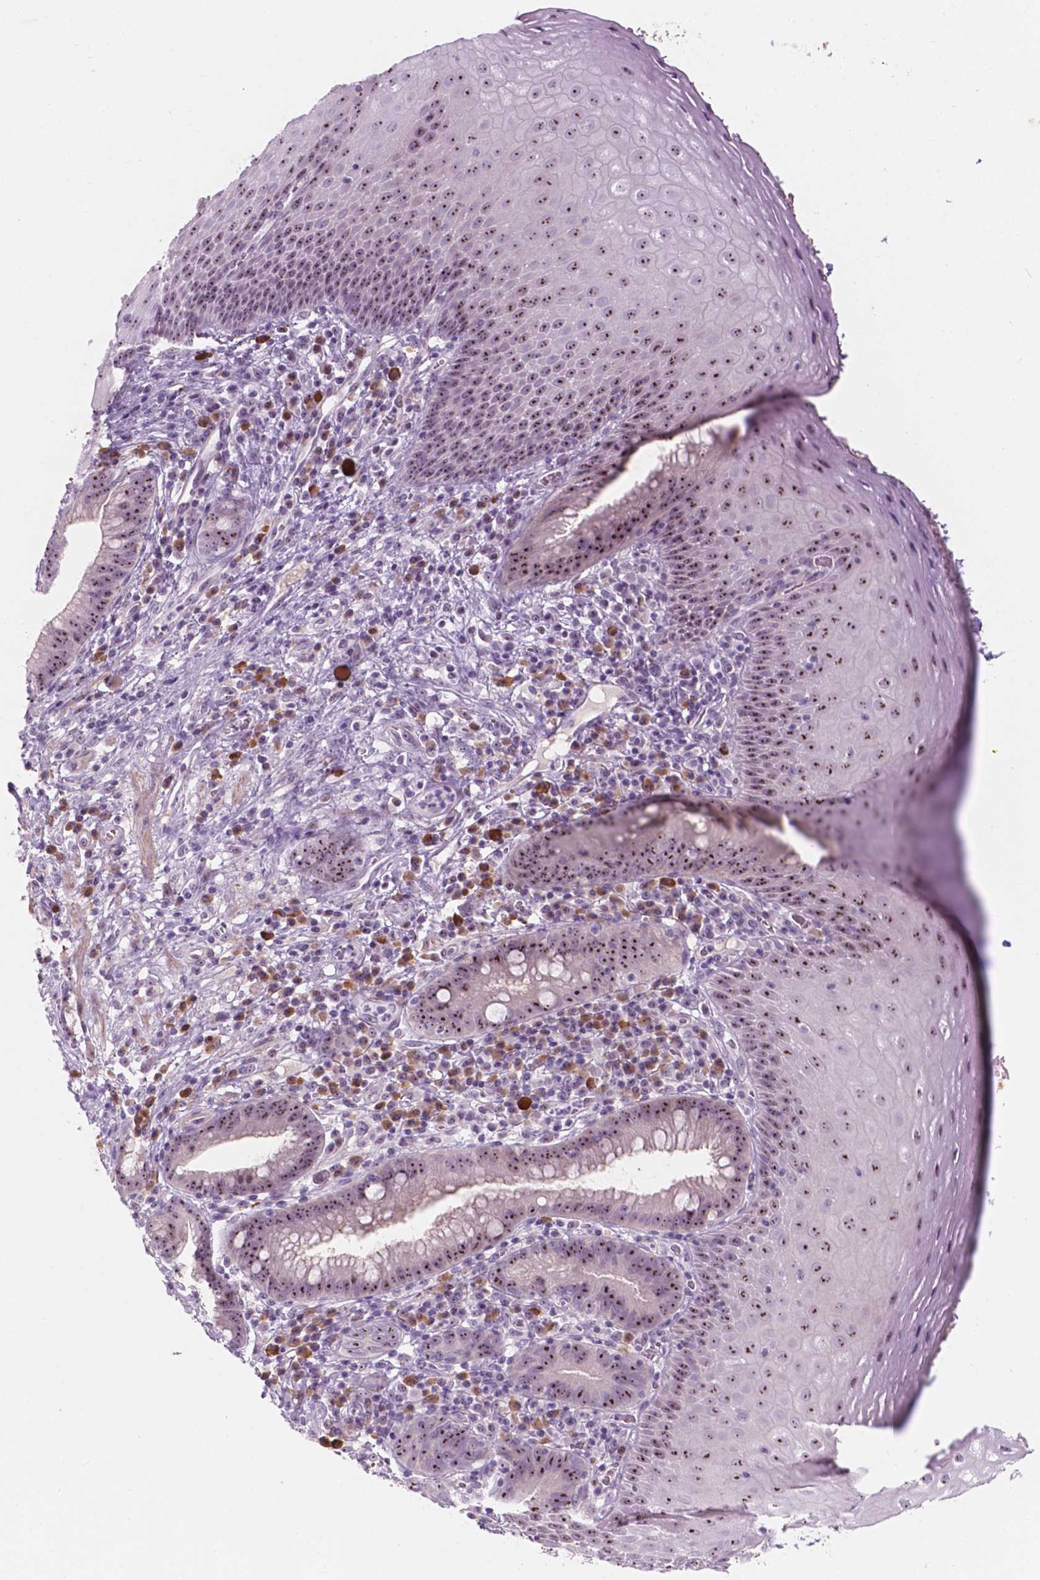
{"staining": {"intensity": "strong", "quantity": ">75%", "location": "nuclear"}, "tissue": "esophagus", "cell_type": "Squamous epithelial cells", "image_type": "normal", "snomed": [{"axis": "morphology", "description": "Normal tissue, NOS"}, {"axis": "topography", "description": "Esophagus"}], "caption": "Human esophagus stained for a protein (brown) shows strong nuclear positive positivity in approximately >75% of squamous epithelial cells.", "gene": "ZNF853", "patient": {"sex": "female", "age": 68}}